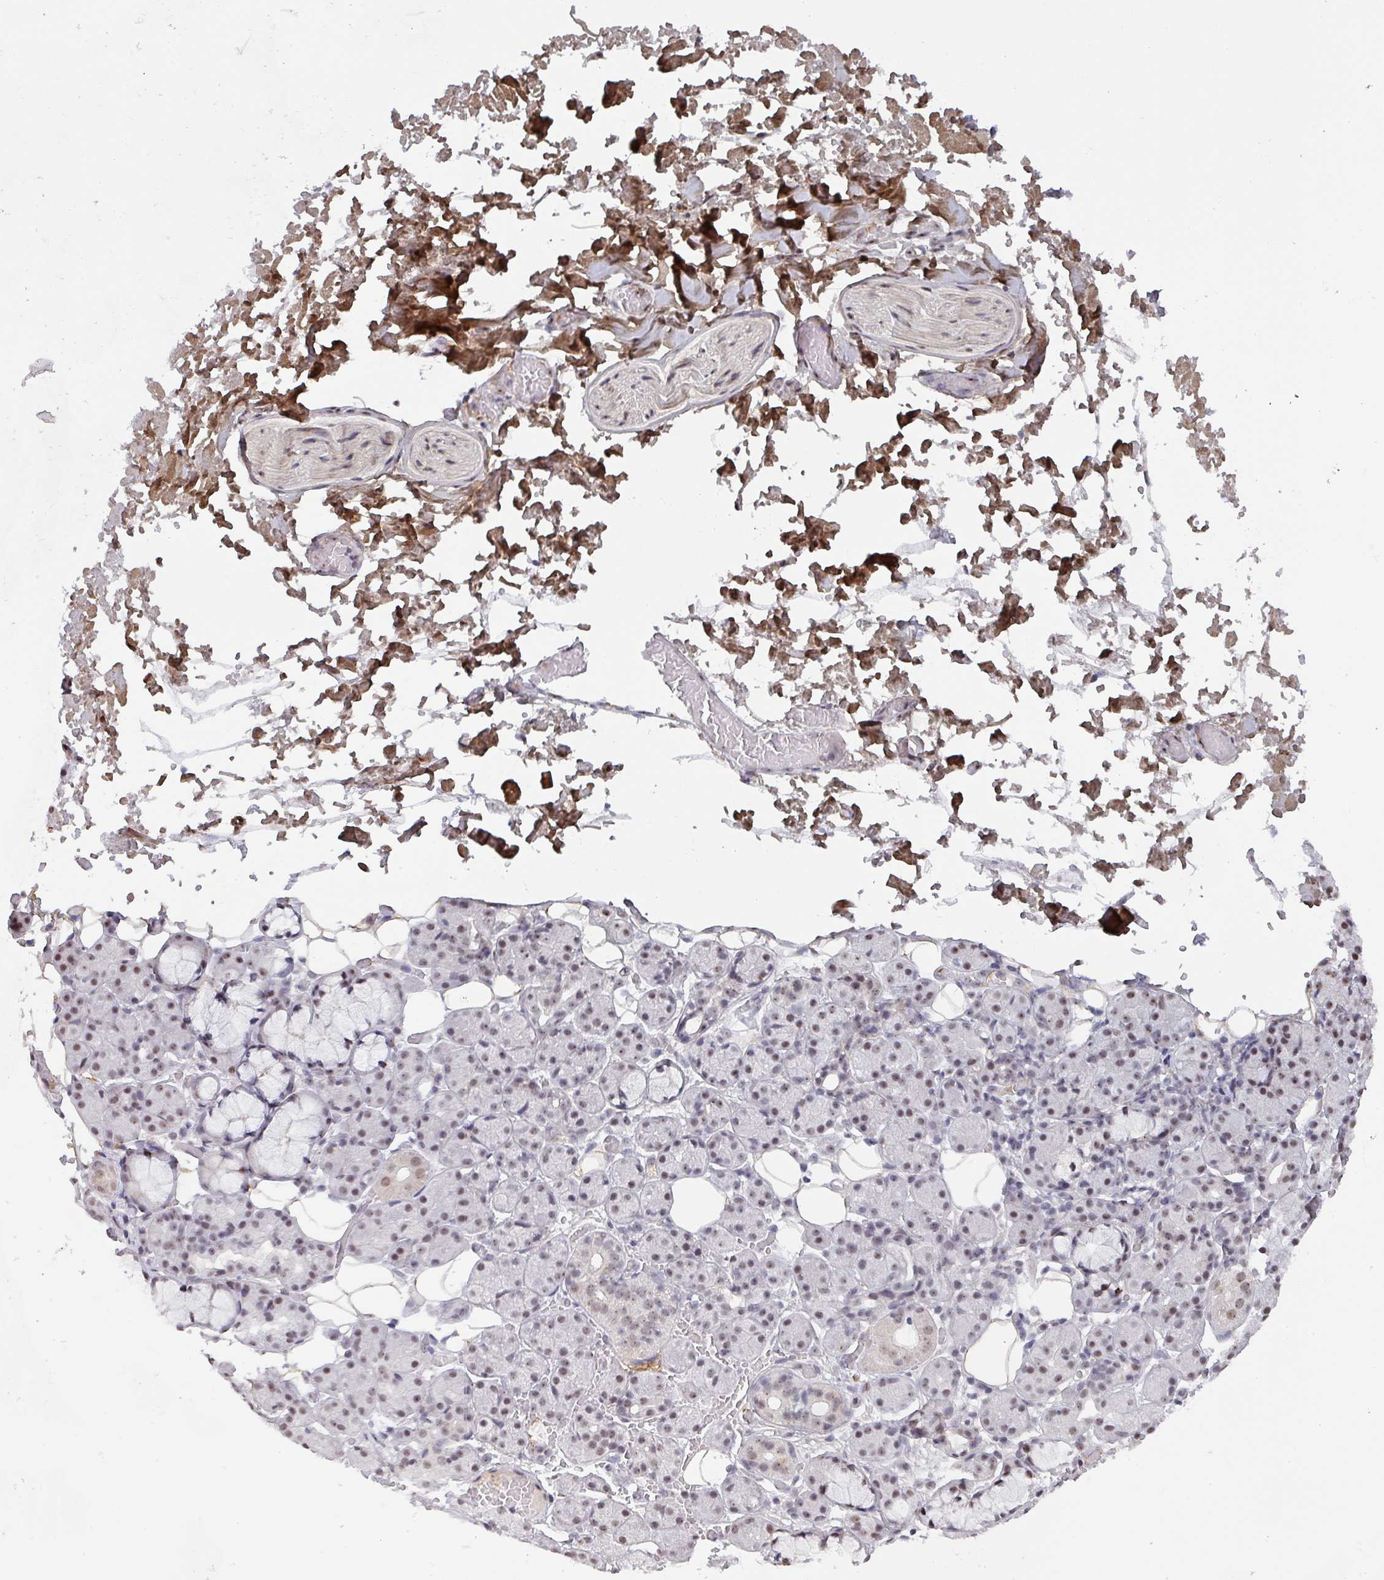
{"staining": {"intensity": "weak", "quantity": "<25%", "location": "nuclear"}, "tissue": "salivary gland", "cell_type": "Glandular cells", "image_type": "normal", "snomed": [{"axis": "morphology", "description": "Normal tissue, NOS"}, {"axis": "topography", "description": "Salivary gland"}], "caption": "Micrograph shows no significant protein expression in glandular cells of unremarkable salivary gland. (Stains: DAB (3,3'-diaminobenzidine) immunohistochemistry (IHC) with hematoxylin counter stain, Microscopy: brightfield microscopy at high magnification).", "gene": "ZNF654", "patient": {"sex": "male", "age": 63}}